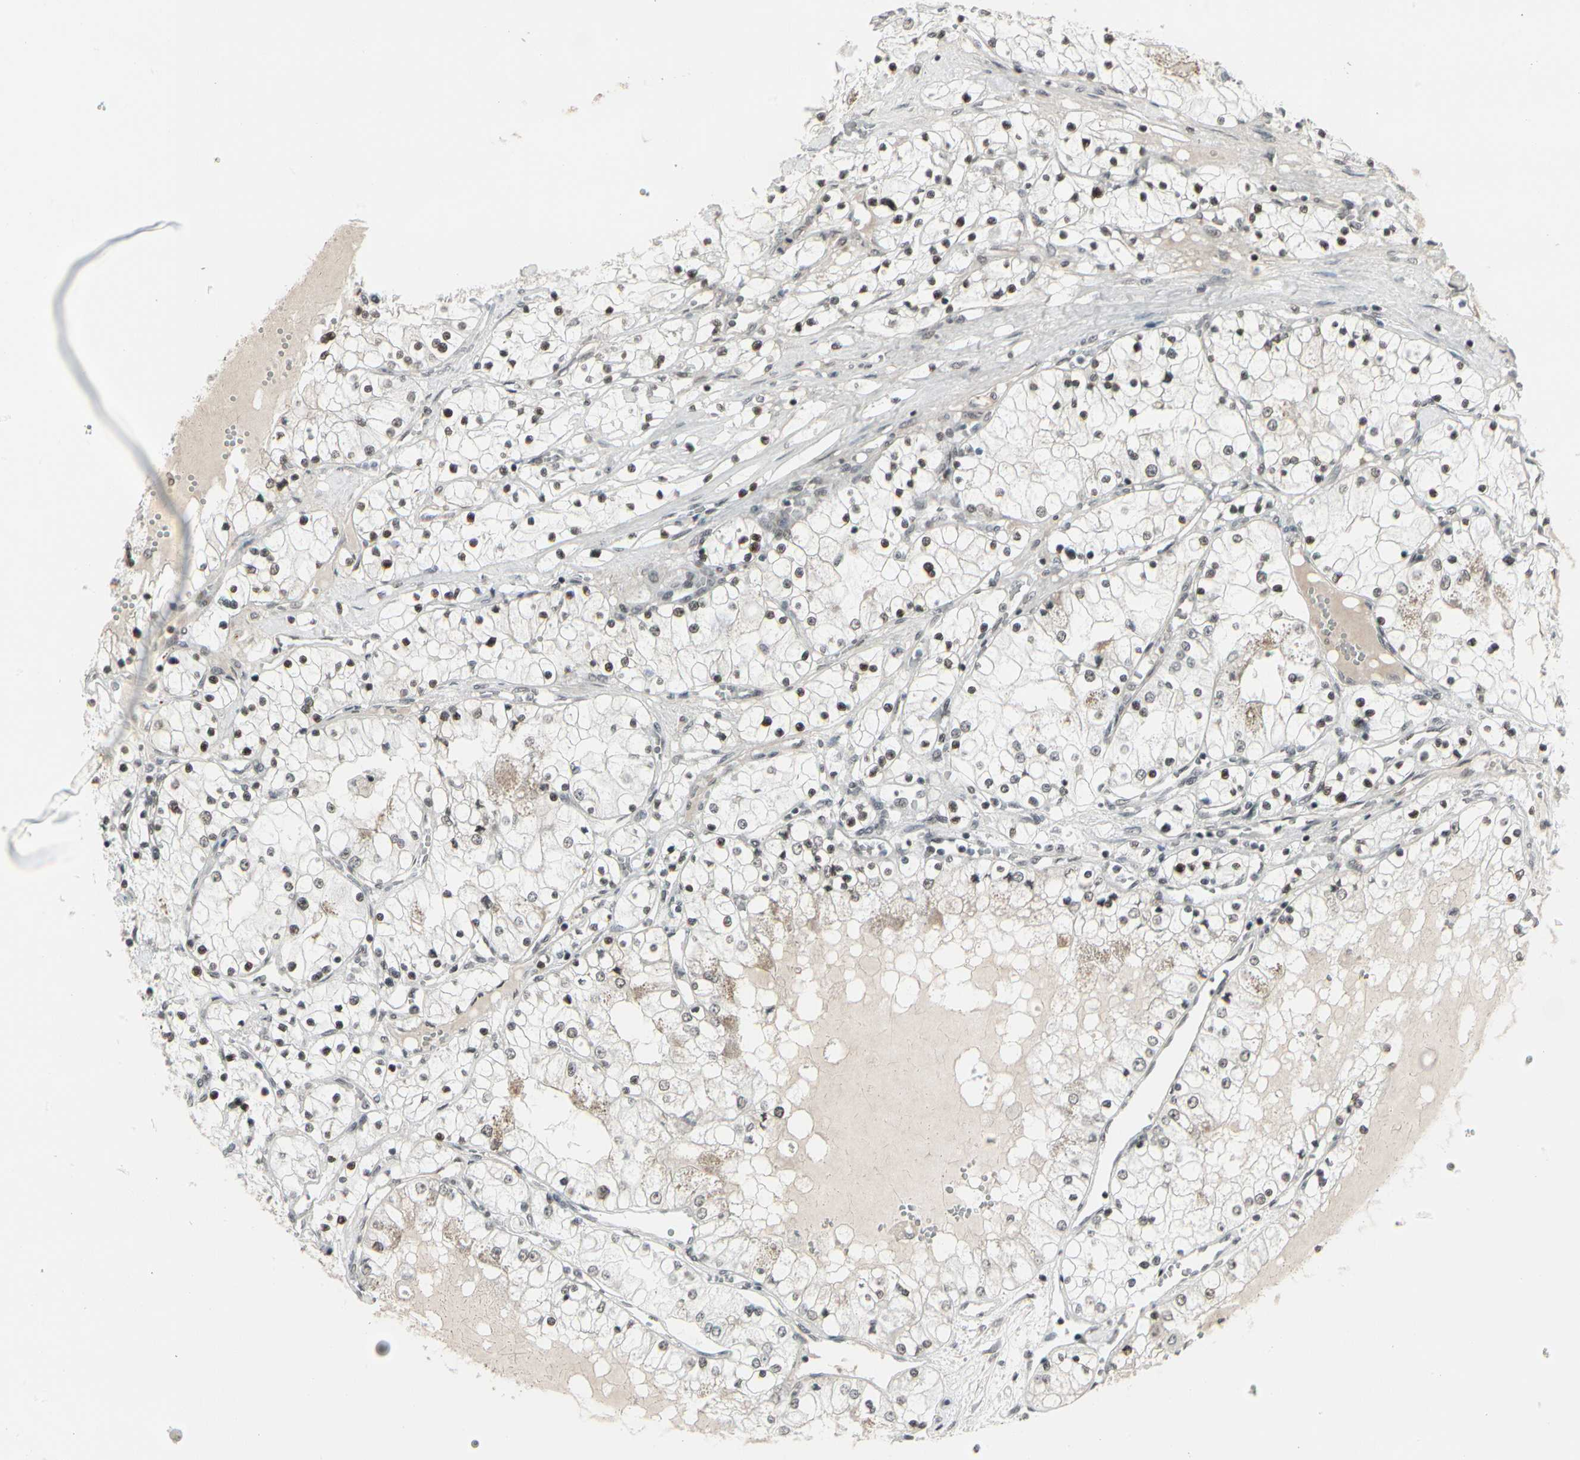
{"staining": {"intensity": "strong", "quantity": "25%-75%", "location": "nuclear"}, "tissue": "renal cancer", "cell_type": "Tumor cells", "image_type": "cancer", "snomed": [{"axis": "morphology", "description": "Adenocarcinoma, NOS"}, {"axis": "topography", "description": "Kidney"}], "caption": "High-power microscopy captured an immunohistochemistry histopathology image of renal adenocarcinoma, revealing strong nuclear staining in approximately 25%-75% of tumor cells.", "gene": "HMG20A", "patient": {"sex": "male", "age": 68}}